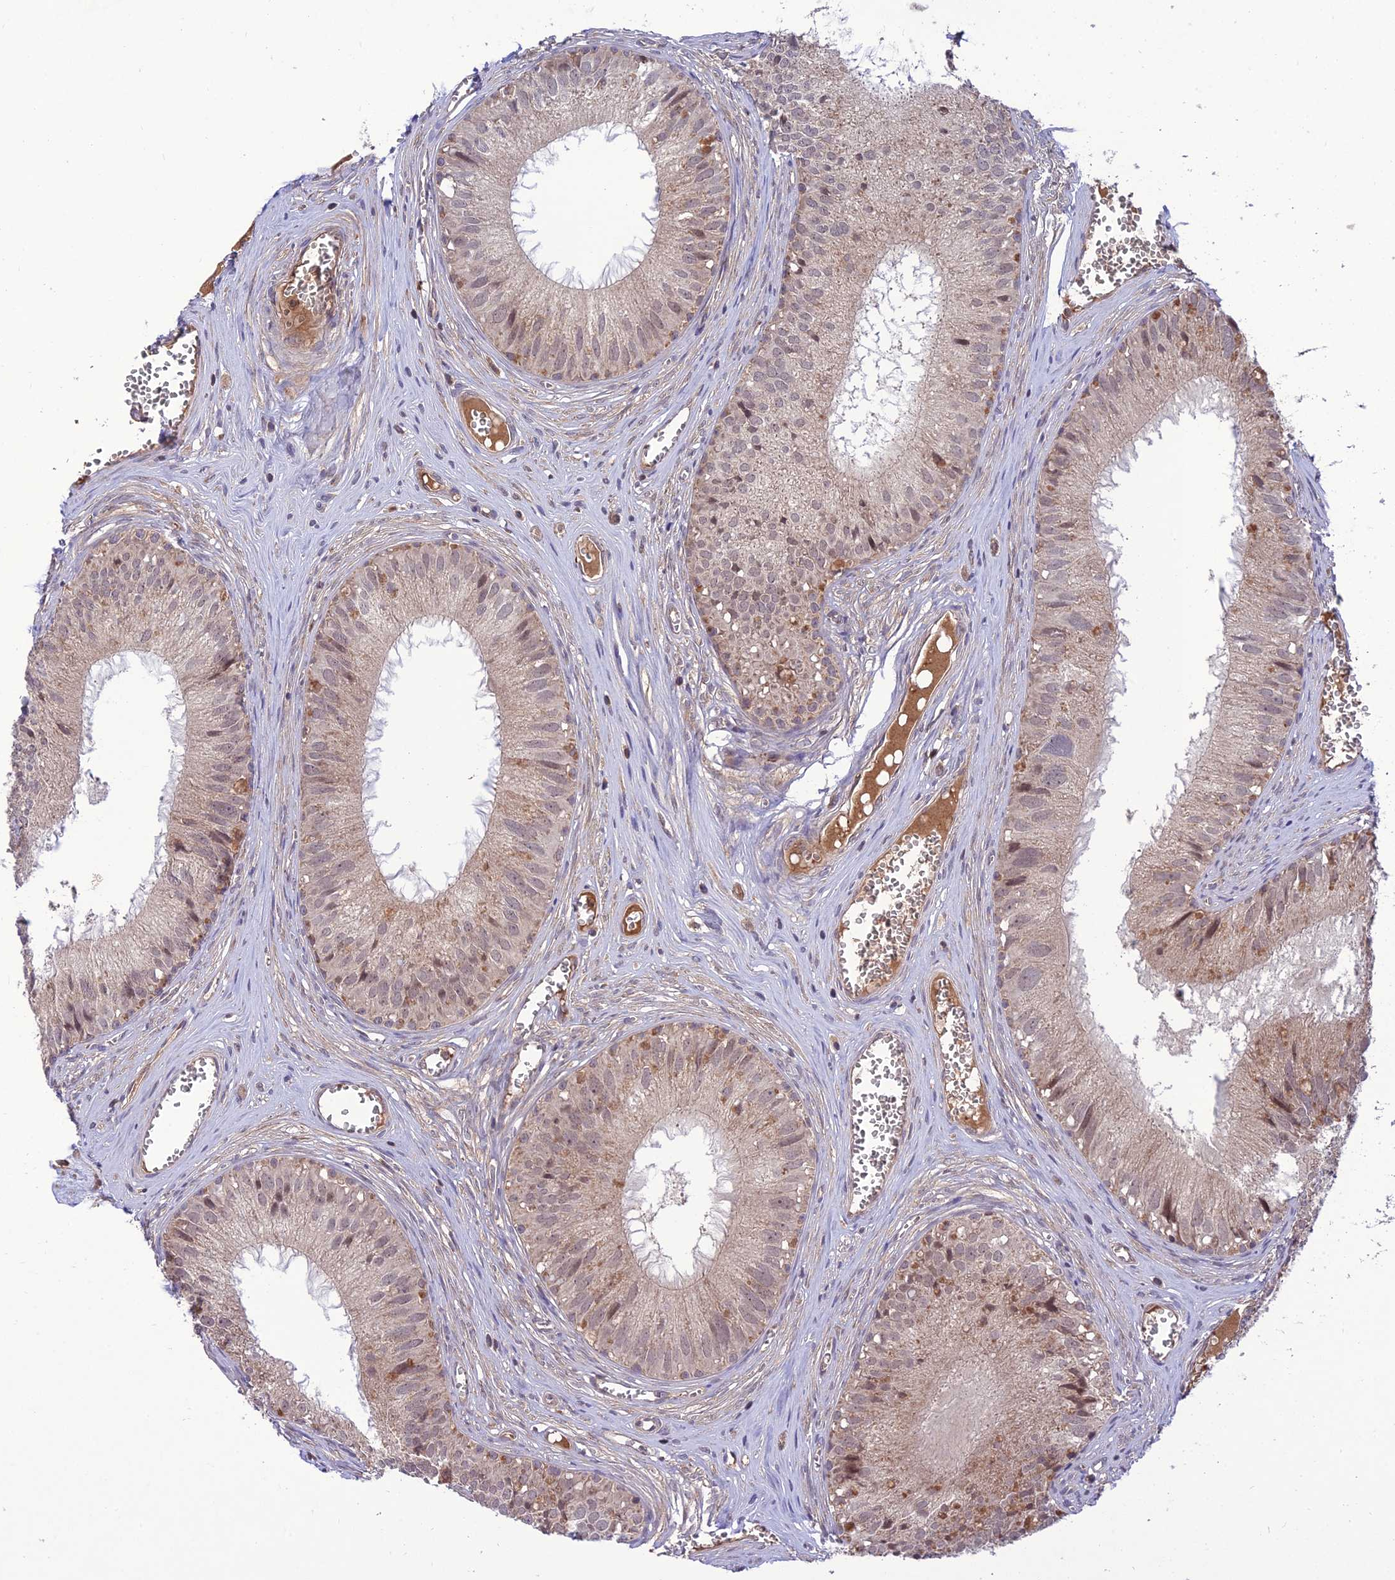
{"staining": {"intensity": "weak", "quantity": "<25%", "location": "nuclear"}, "tissue": "epididymis", "cell_type": "Glandular cells", "image_type": "normal", "snomed": [{"axis": "morphology", "description": "Normal tissue, NOS"}, {"axis": "topography", "description": "Epididymis"}], "caption": "A high-resolution image shows IHC staining of benign epididymis, which reveals no significant positivity in glandular cells.", "gene": "NDUFC1", "patient": {"sex": "male", "age": 36}}